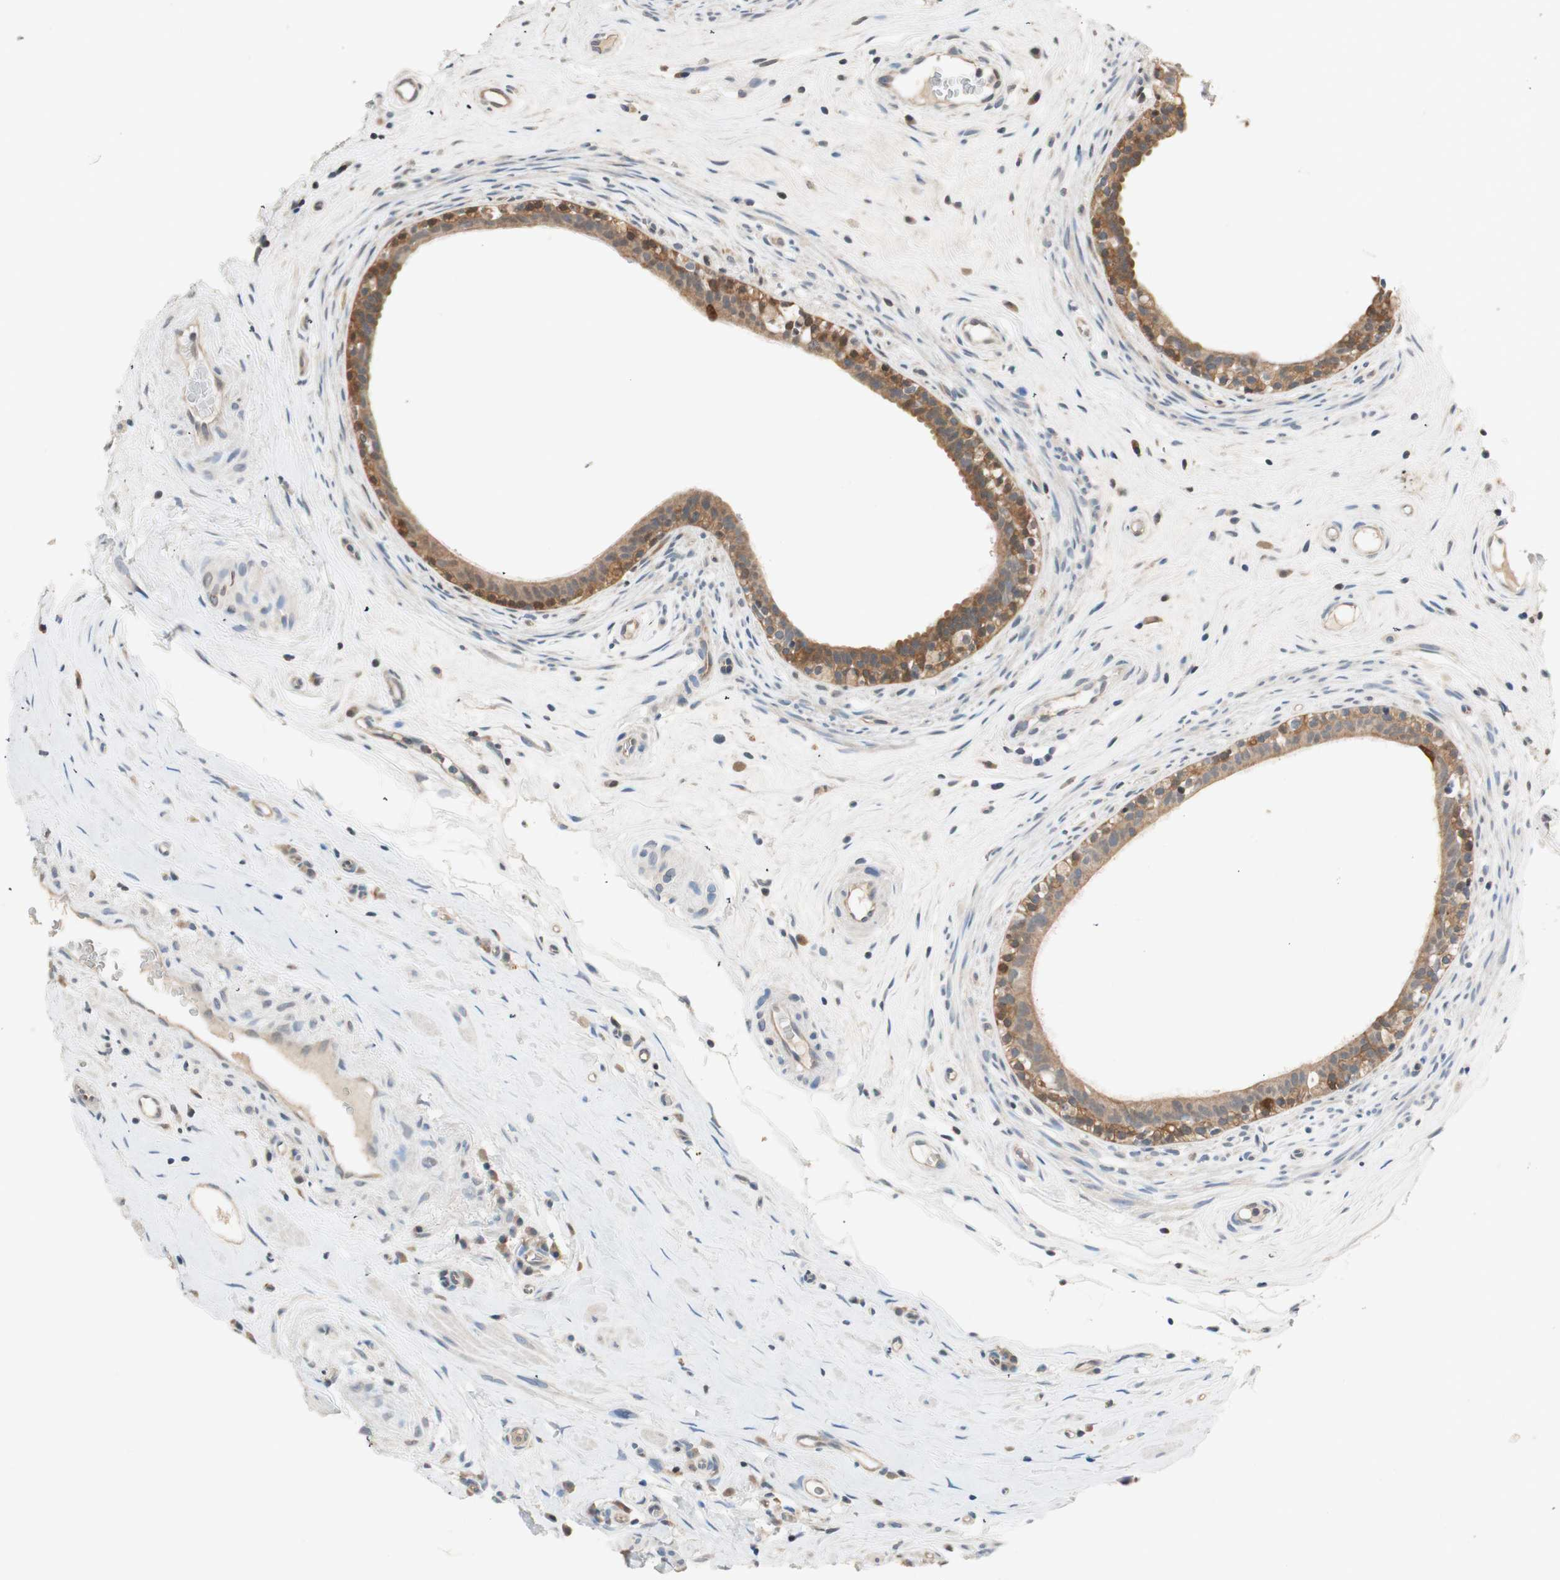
{"staining": {"intensity": "moderate", "quantity": "25%-75%", "location": "cytoplasmic/membranous"}, "tissue": "epididymis", "cell_type": "Glandular cells", "image_type": "normal", "snomed": [{"axis": "morphology", "description": "Normal tissue, NOS"}, {"axis": "morphology", "description": "Inflammation, NOS"}, {"axis": "topography", "description": "Epididymis"}], "caption": "A histopathology image showing moderate cytoplasmic/membranous positivity in about 25%-75% of glandular cells in unremarkable epididymis, as visualized by brown immunohistochemical staining.", "gene": "SERPINB5", "patient": {"sex": "male", "age": 84}}